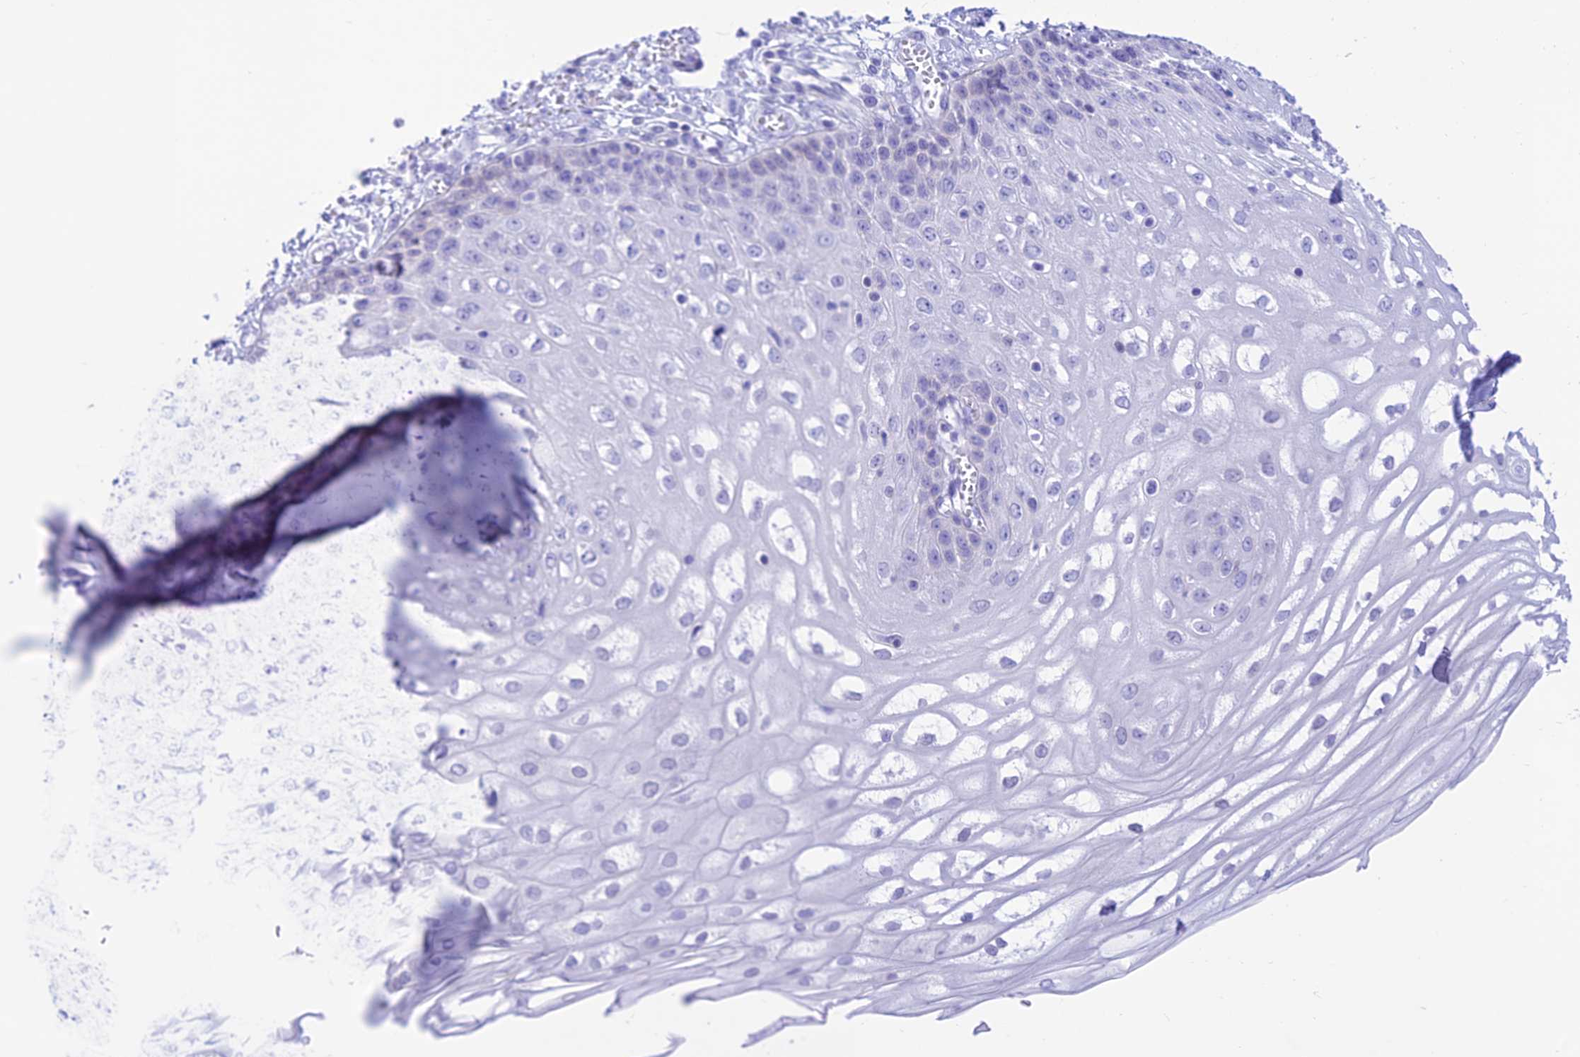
{"staining": {"intensity": "negative", "quantity": "none", "location": "none"}, "tissue": "esophagus", "cell_type": "Squamous epithelial cells", "image_type": "normal", "snomed": [{"axis": "morphology", "description": "Normal tissue, NOS"}, {"axis": "topography", "description": "Esophagus"}], "caption": "High power microscopy histopathology image of an immunohistochemistry histopathology image of normal esophagus, revealing no significant expression in squamous epithelial cells.", "gene": "PRNP", "patient": {"sex": "male", "age": 81}}